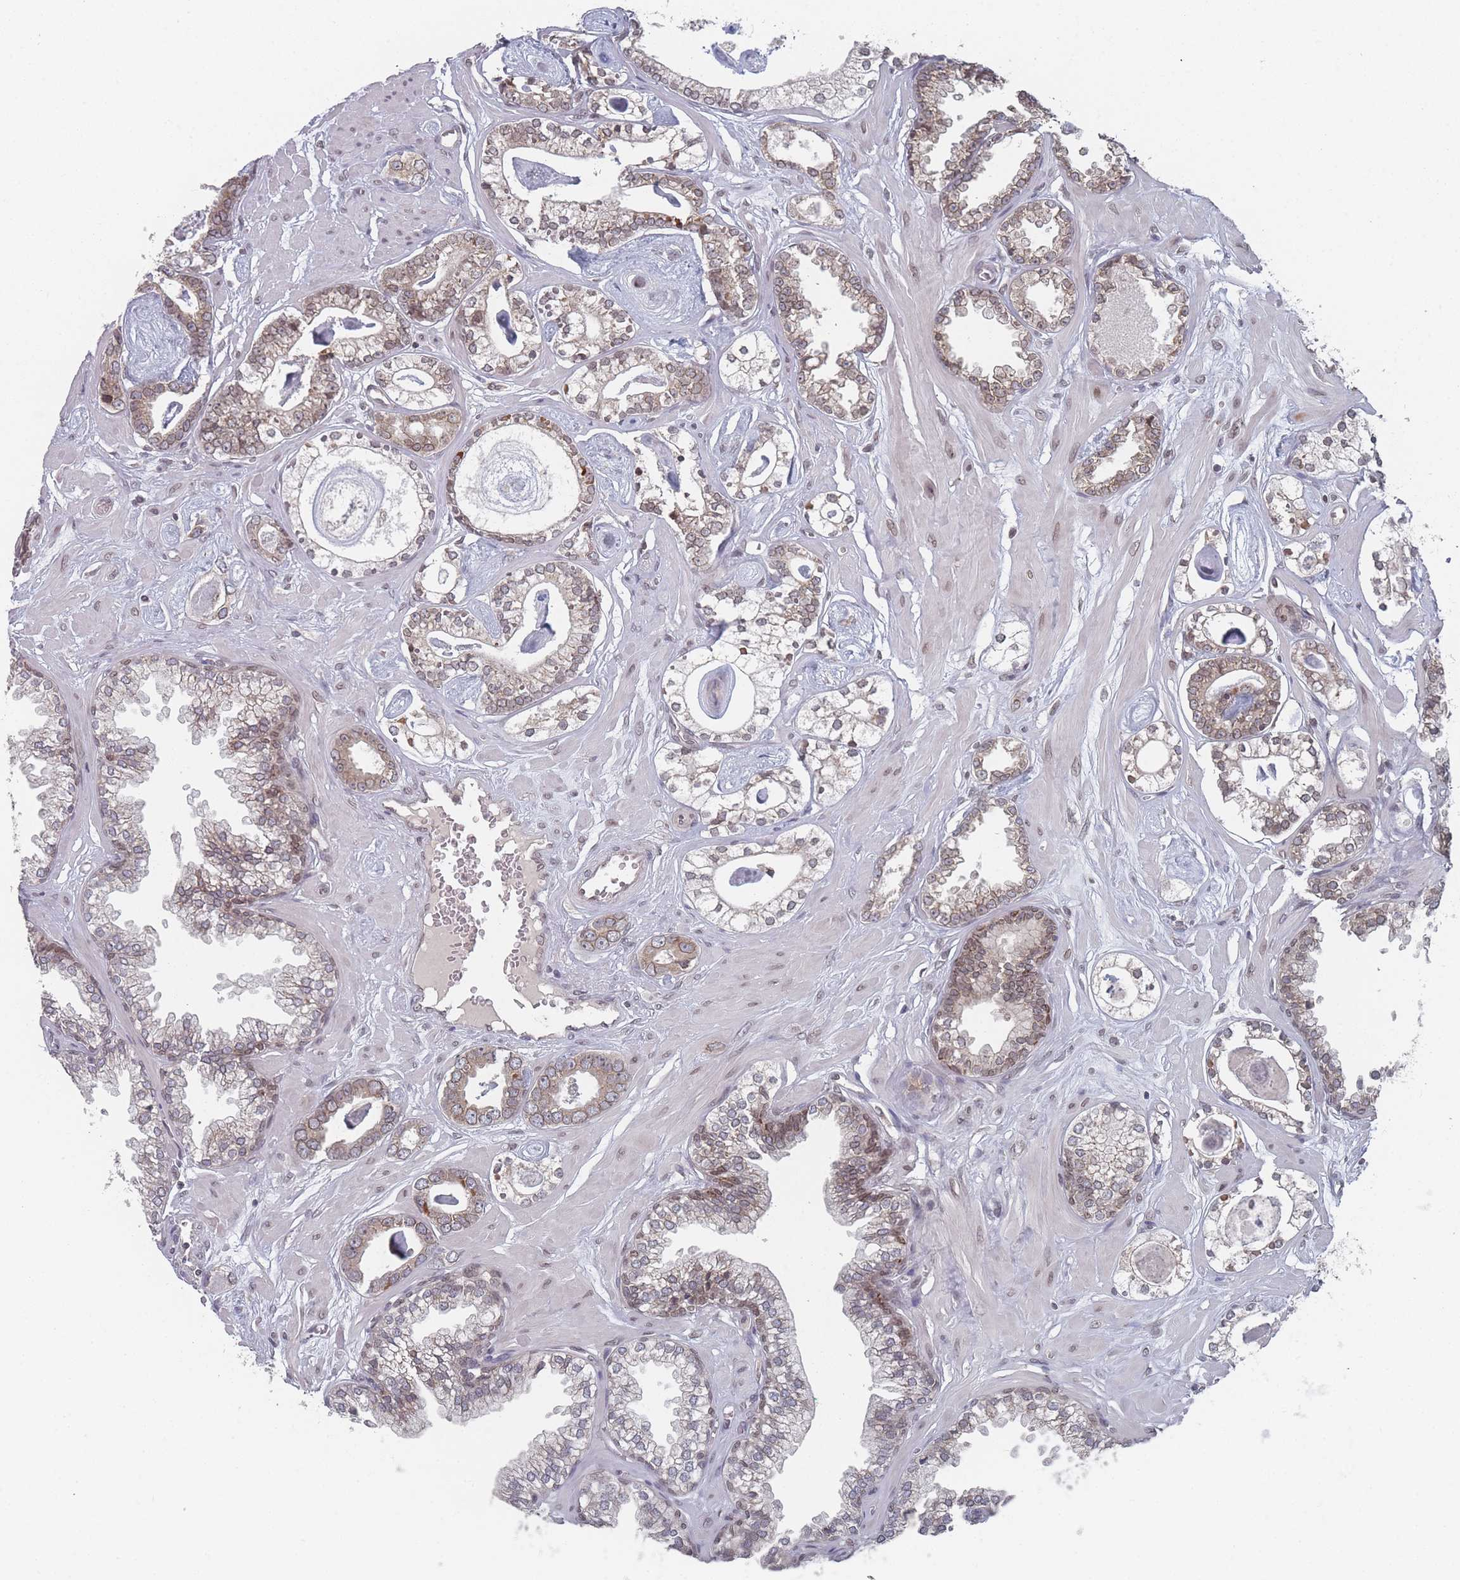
{"staining": {"intensity": "weak", "quantity": ">75%", "location": "cytoplasmic/membranous,nuclear"}, "tissue": "prostate cancer", "cell_type": "Tumor cells", "image_type": "cancer", "snomed": [{"axis": "morphology", "description": "Adenocarcinoma, Low grade"}, {"axis": "topography", "description": "Prostate"}], "caption": "Human low-grade adenocarcinoma (prostate) stained with a brown dye shows weak cytoplasmic/membranous and nuclear positive staining in about >75% of tumor cells.", "gene": "TBC1D25", "patient": {"sex": "male", "age": 60}}